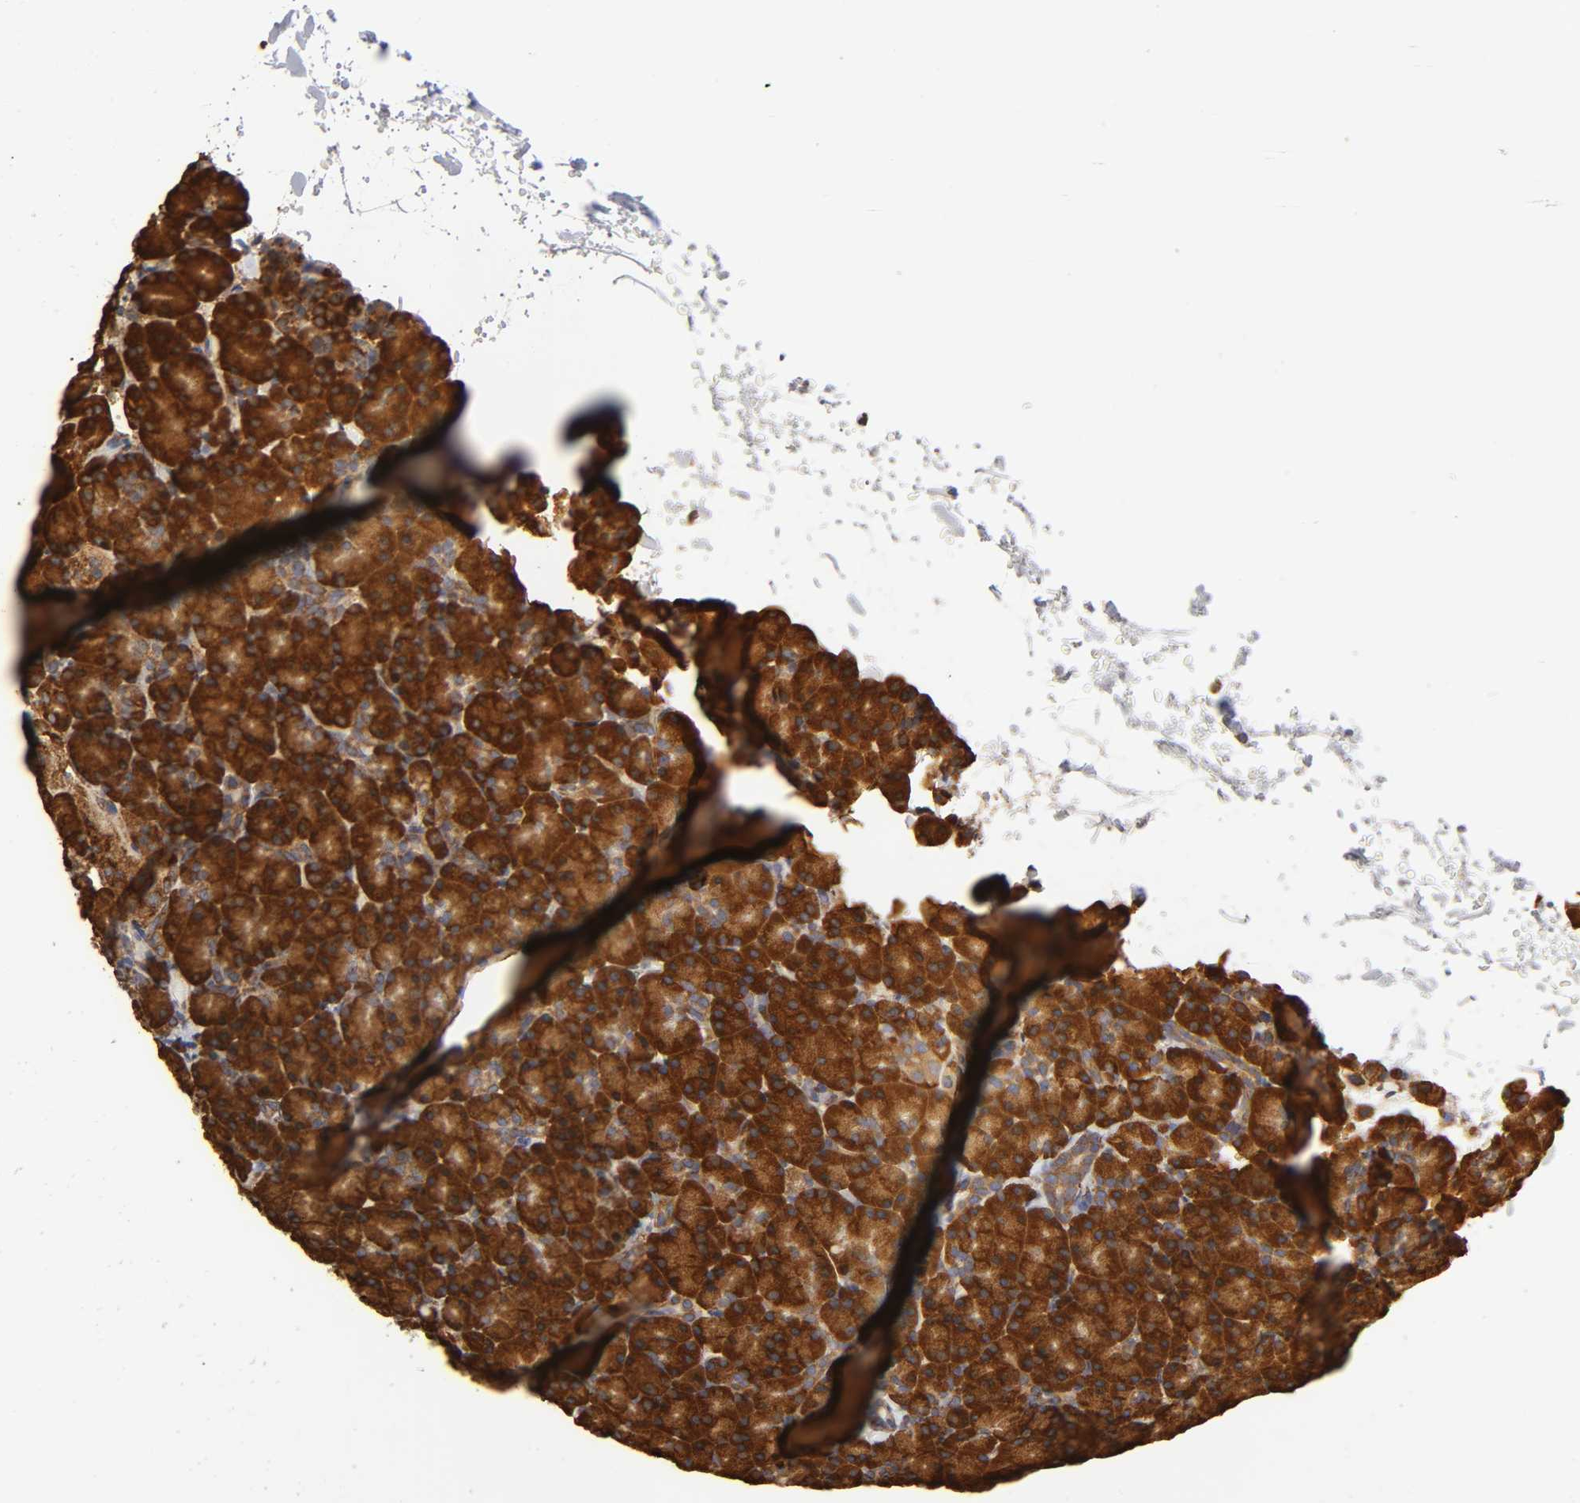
{"staining": {"intensity": "strong", "quantity": ">75%", "location": "cytoplasmic/membranous"}, "tissue": "pancreas", "cell_type": "Exocrine glandular cells", "image_type": "normal", "snomed": [{"axis": "morphology", "description": "Normal tissue, NOS"}, {"axis": "topography", "description": "Pancreas"}], "caption": "Strong cytoplasmic/membranous staining for a protein is identified in about >75% of exocrine glandular cells of unremarkable pancreas using IHC.", "gene": "RPL14", "patient": {"sex": "female", "age": 43}}